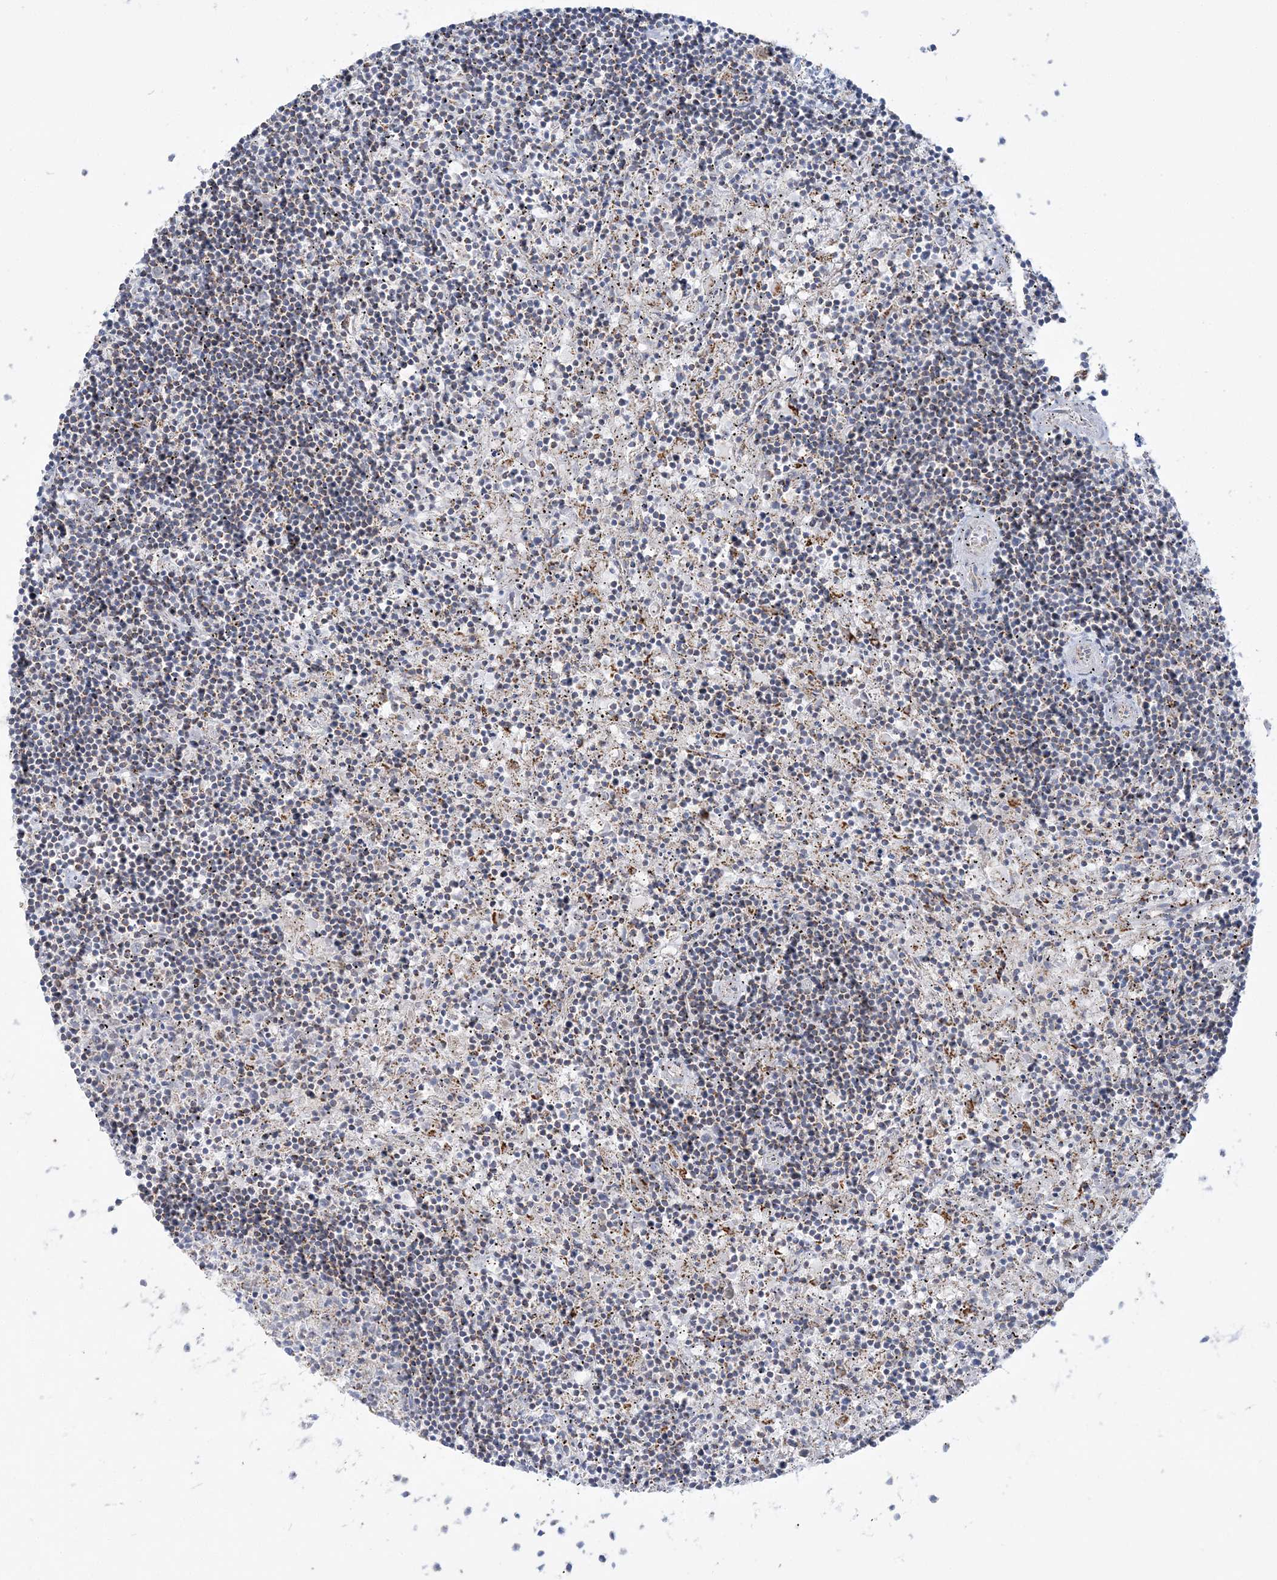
{"staining": {"intensity": "negative", "quantity": "none", "location": "none"}, "tissue": "lymphoma", "cell_type": "Tumor cells", "image_type": "cancer", "snomed": [{"axis": "morphology", "description": "Malignant lymphoma, non-Hodgkin's type, Low grade"}, {"axis": "topography", "description": "Spleen"}], "caption": "DAB (3,3'-diaminobenzidine) immunohistochemical staining of human malignant lymphoma, non-Hodgkin's type (low-grade) demonstrates no significant positivity in tumor cells. Nuclei are stained in blue.", "gene": "TBC1D14", "patient": {"sex": "male", "age": 76}}